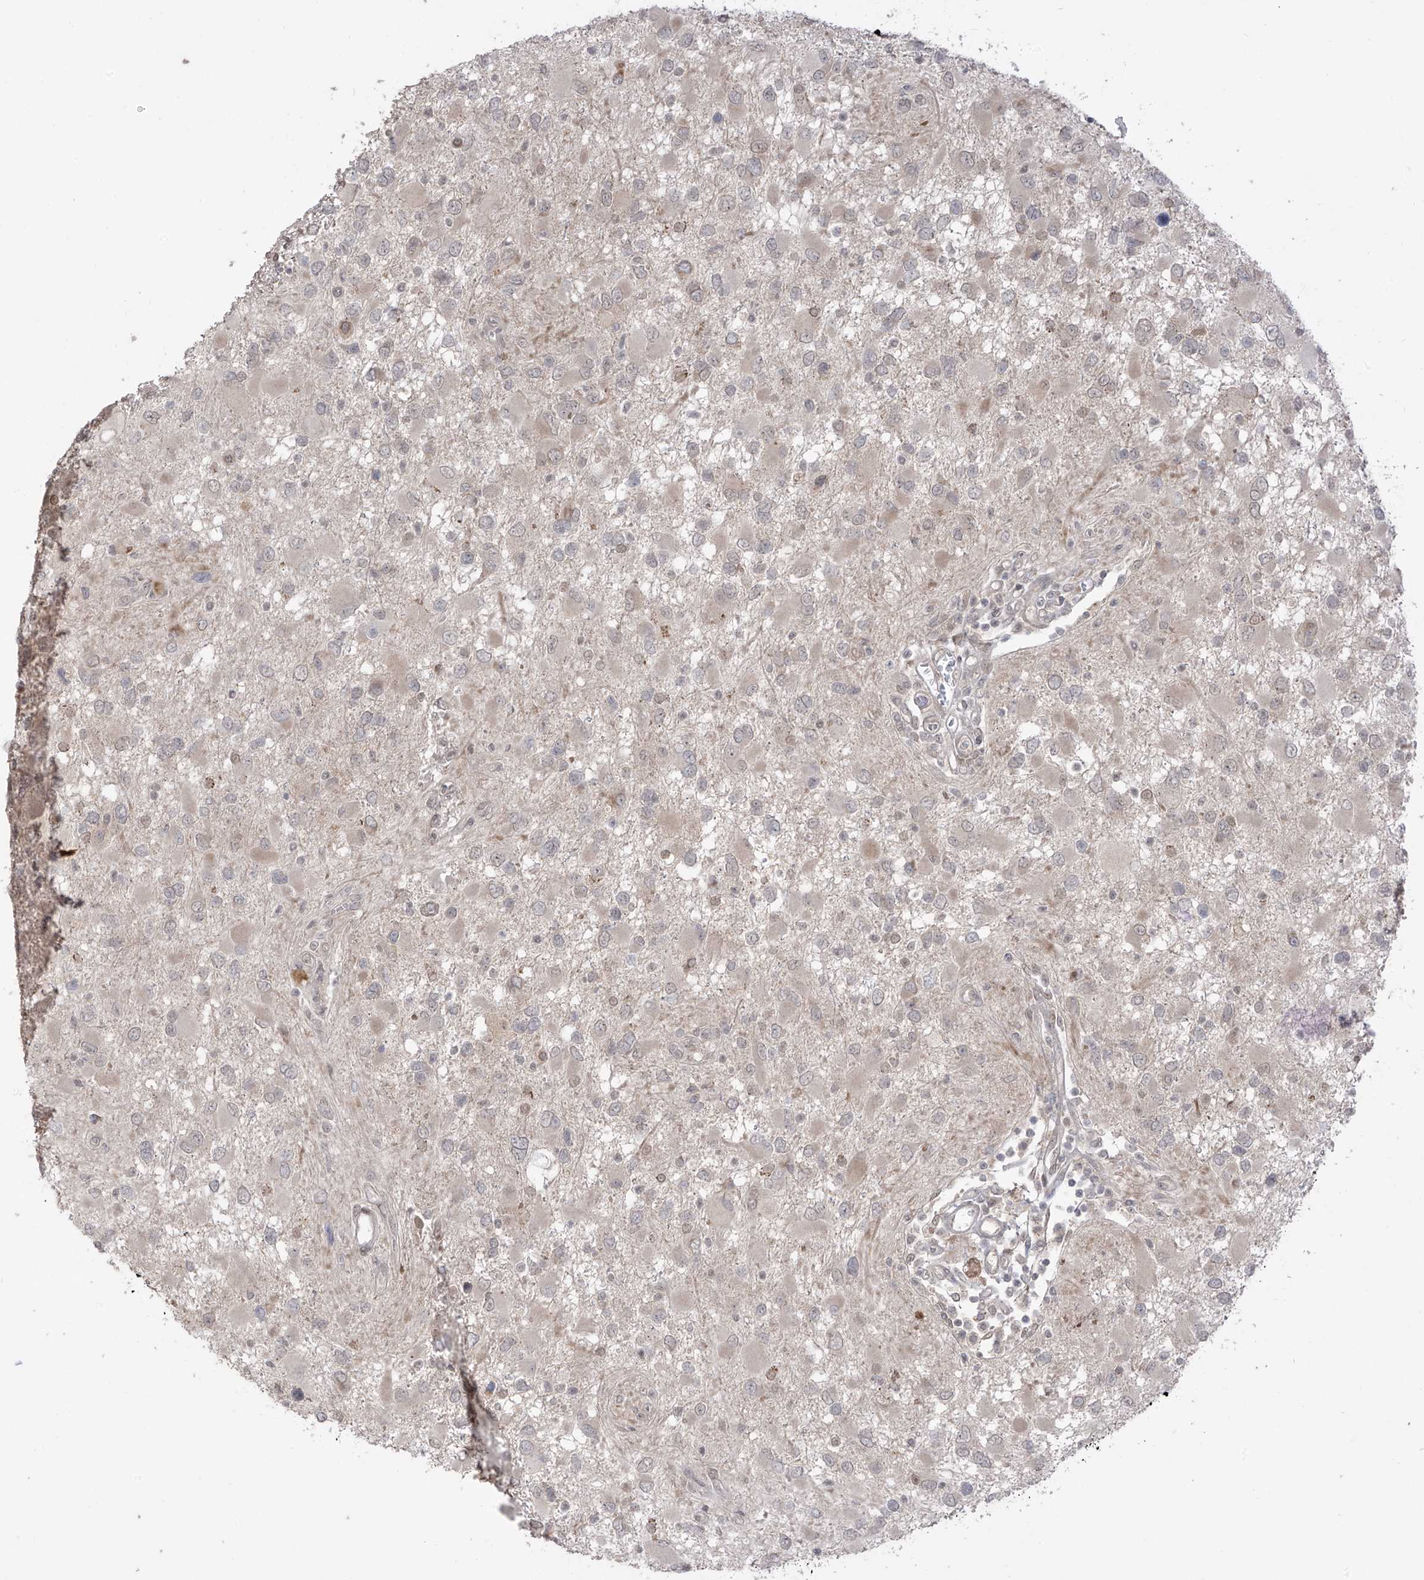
{"staining": {"intensity": "negative", "quantity": "none", "location": "none"}, "tissue": "glioma", "cell_type": "Tumor cells", "image_type": "cancer", "snomed": [{"axis": "morphology", "description": "Glioma, malignant, High grade"}, {"axis": "topography", "description": "Brain"}], "caption": "Immunohistochemistry (IHC) of high-grade glioma (malignant) exhibits no staining in tumor cells.", "gene": "OGT", "patient": {"sex": "male", "age": 53}}